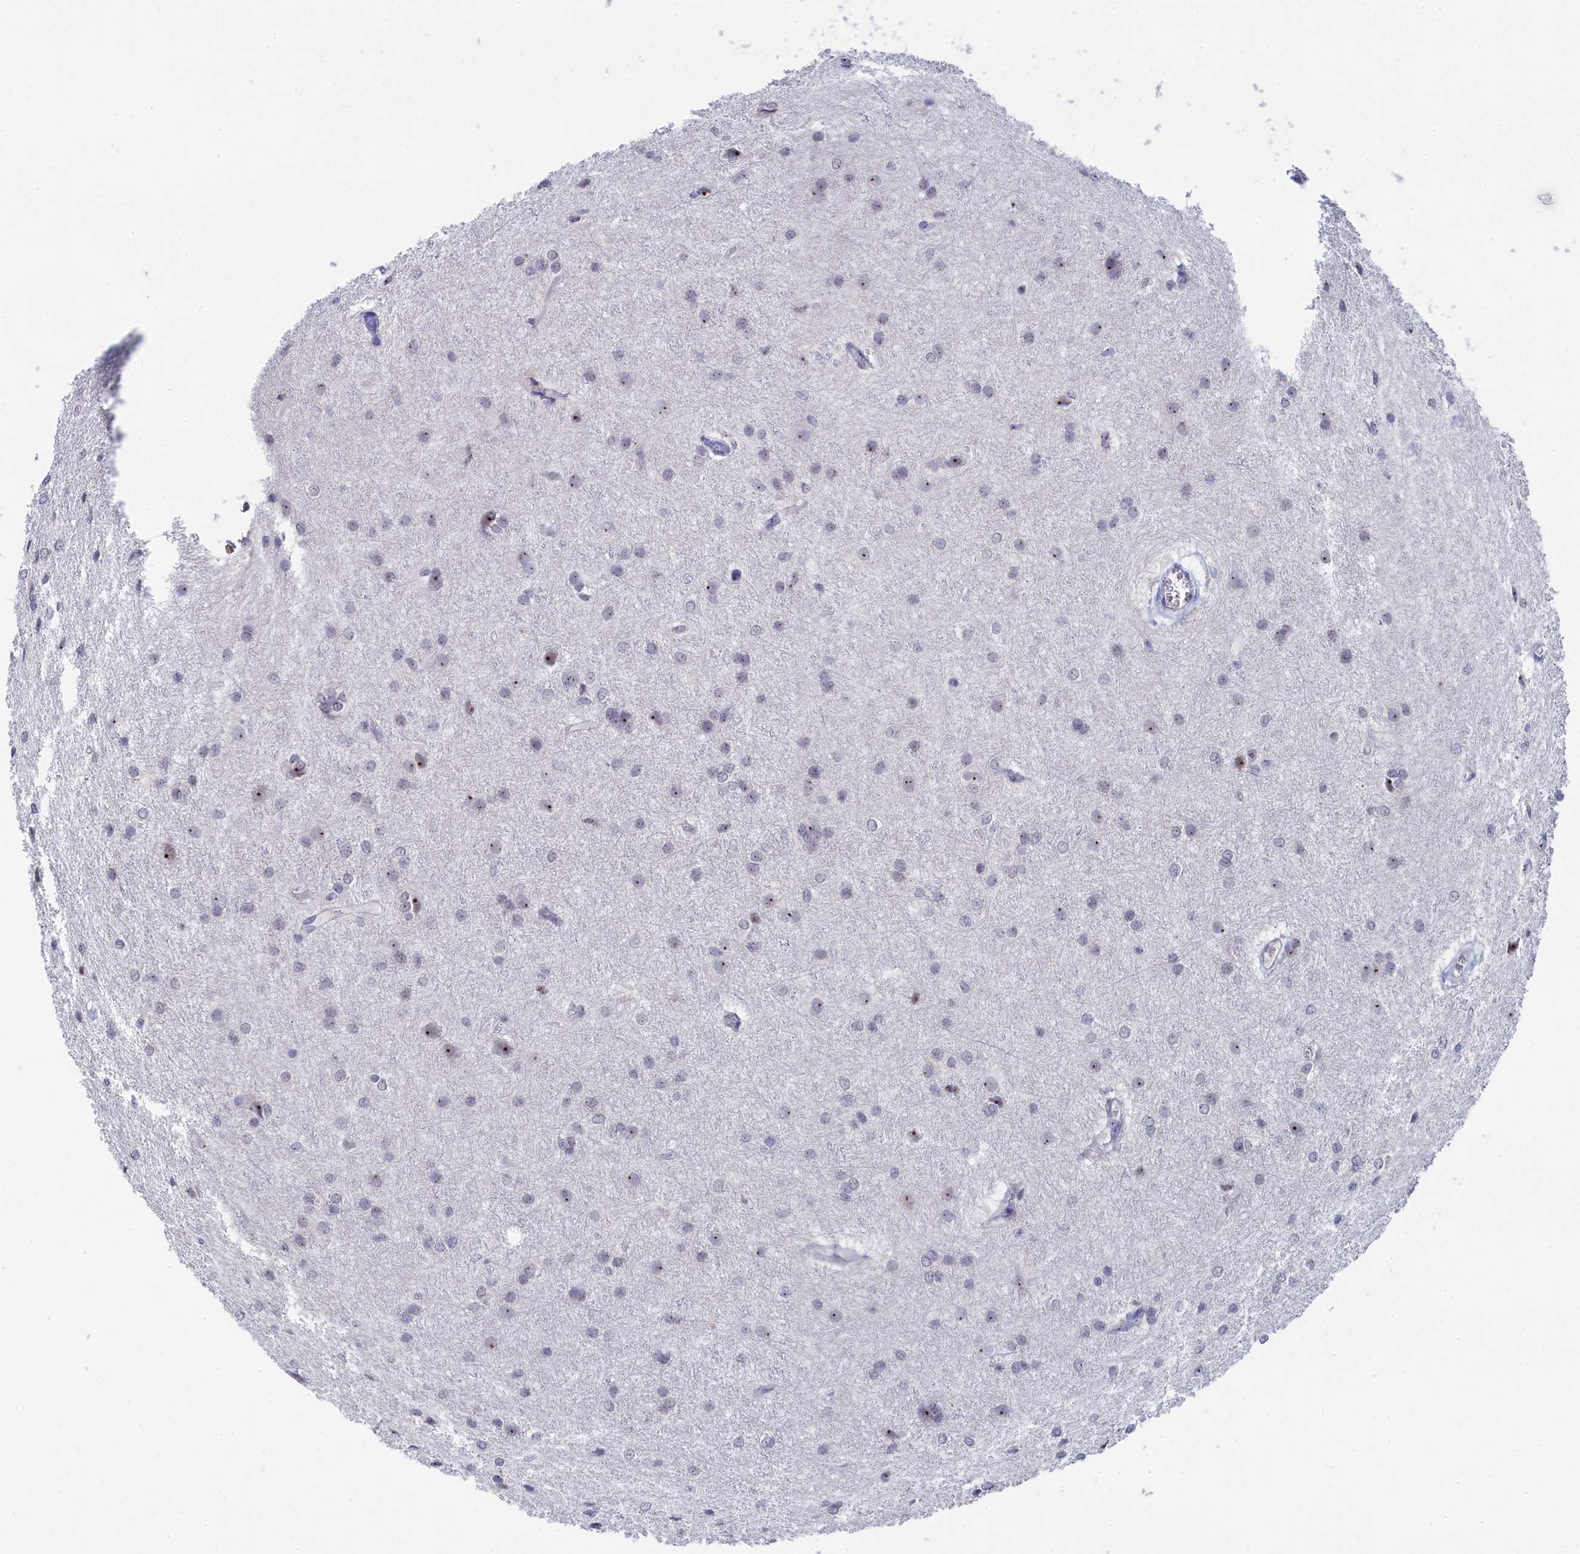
{"staining": {"intensity": "moderate", "quantity": "<25%", "location": "nuclear"}, "tissue": "glioma", "cell_type": "Tumor cells", "image_type": "cancer", "snomed": [{"axis": "morphology", "description": "Glioma, malignant, High grade"}, {"axis": "topography", "description": "Brain"}], "caption": "IHC (DAB (3,3'-diaminobenzidine)) staining of malignant glioma (high-grade) exhibits moderate nuclear protein positivity in about <25% of tumor cells.", "gene": "RSL1D1", "patient": {"sex": "female", "age": 50}}